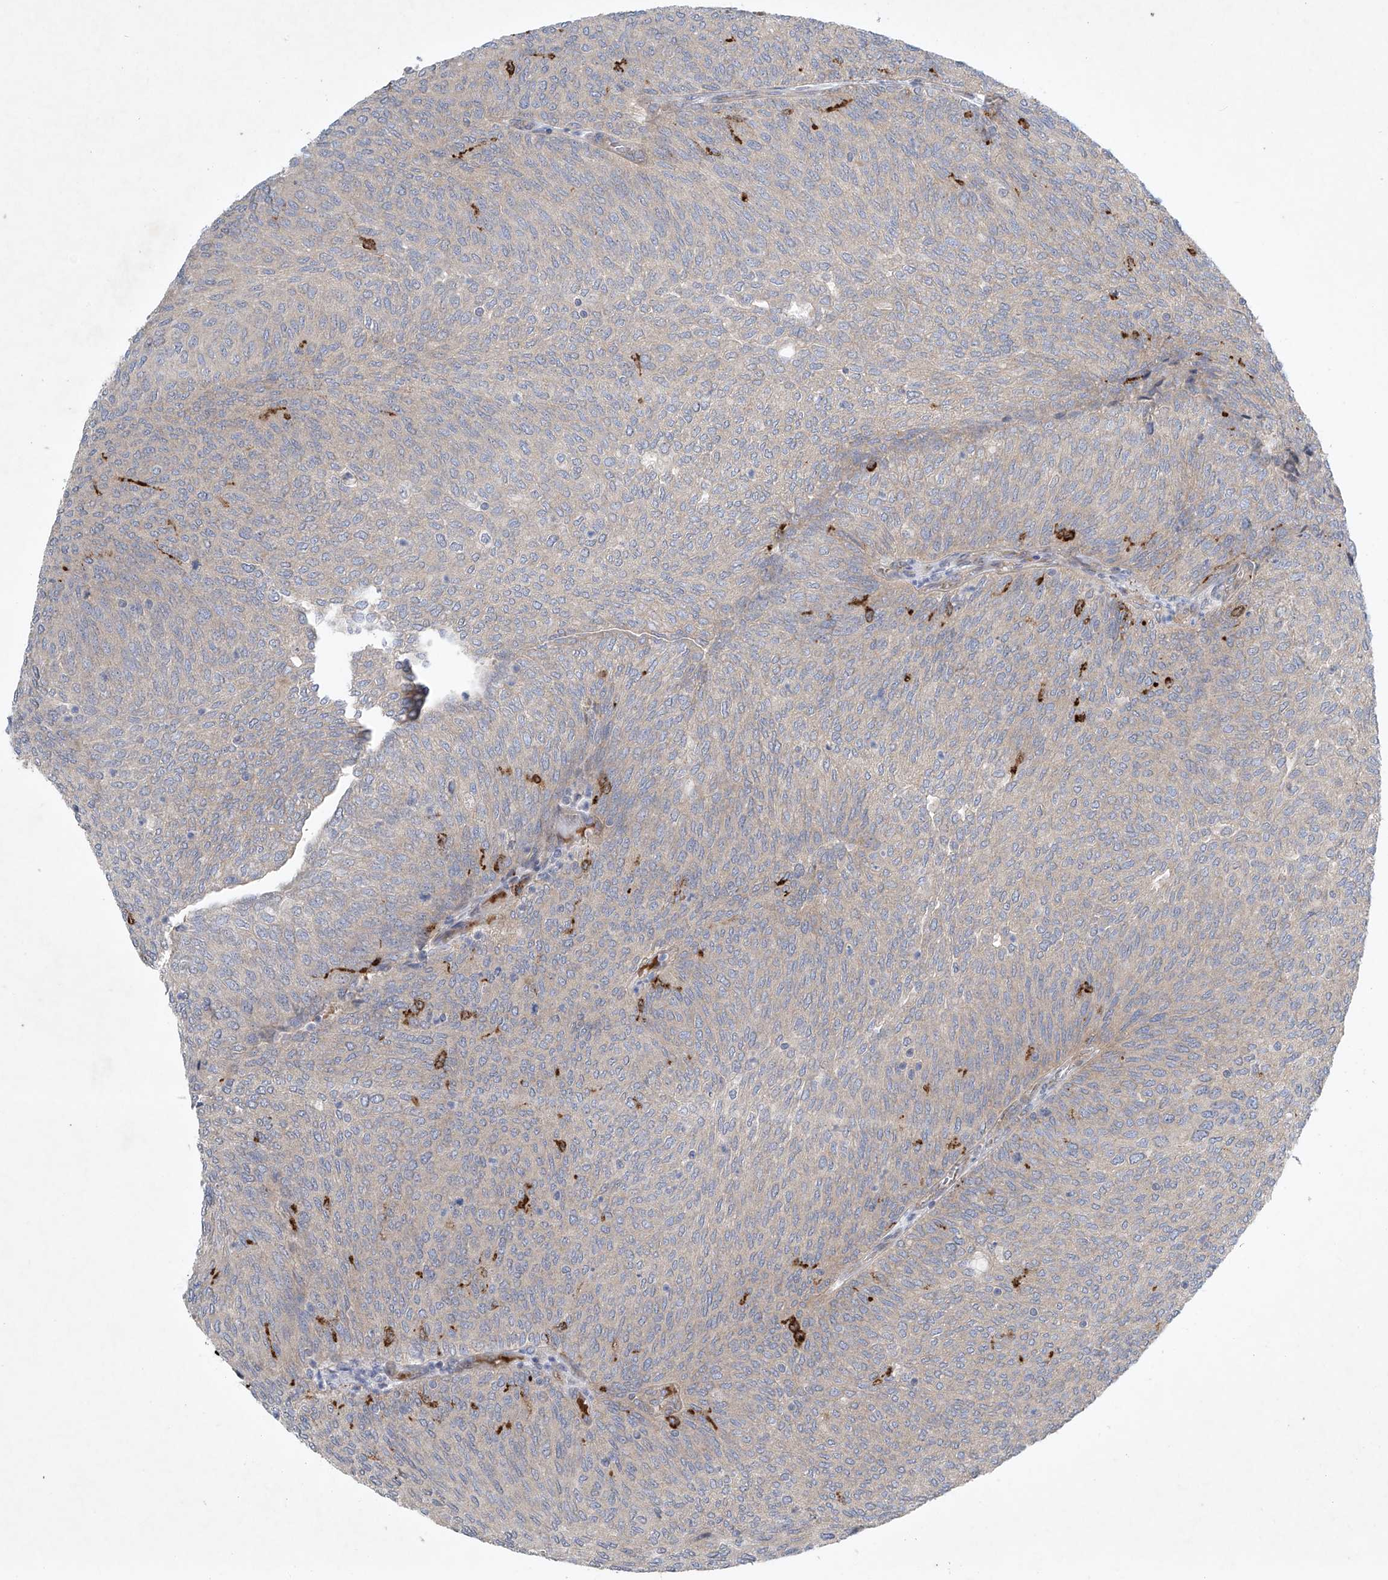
{"staining": {"intensity": "negative", "quantity": "none", "location": "none"}, "tissue": "urothelial cancer", "cell_type": "Tumor cells", "image_type": "cancer", "snomed": [{"axis": "morphology", "description": "Urothelial carcinoma, Low grade"}, {"axis": "topography", "description": "Urinary bladder"}], "caption": "High magnification brightfield microscopy of urothelial cancer stained with DAB (3,3'-diaminobenzidine) (brown) and counterstained with hematoxylin (blue): tumor cells show no significant staining. Brightfield microscopy of immunohistochemistry (IHC) stained with DAB (brown) and hematoxylin (blue), captured at high magnification.", "gene": "TJAP1", "patient": {"sex": "female", "age": 79}}